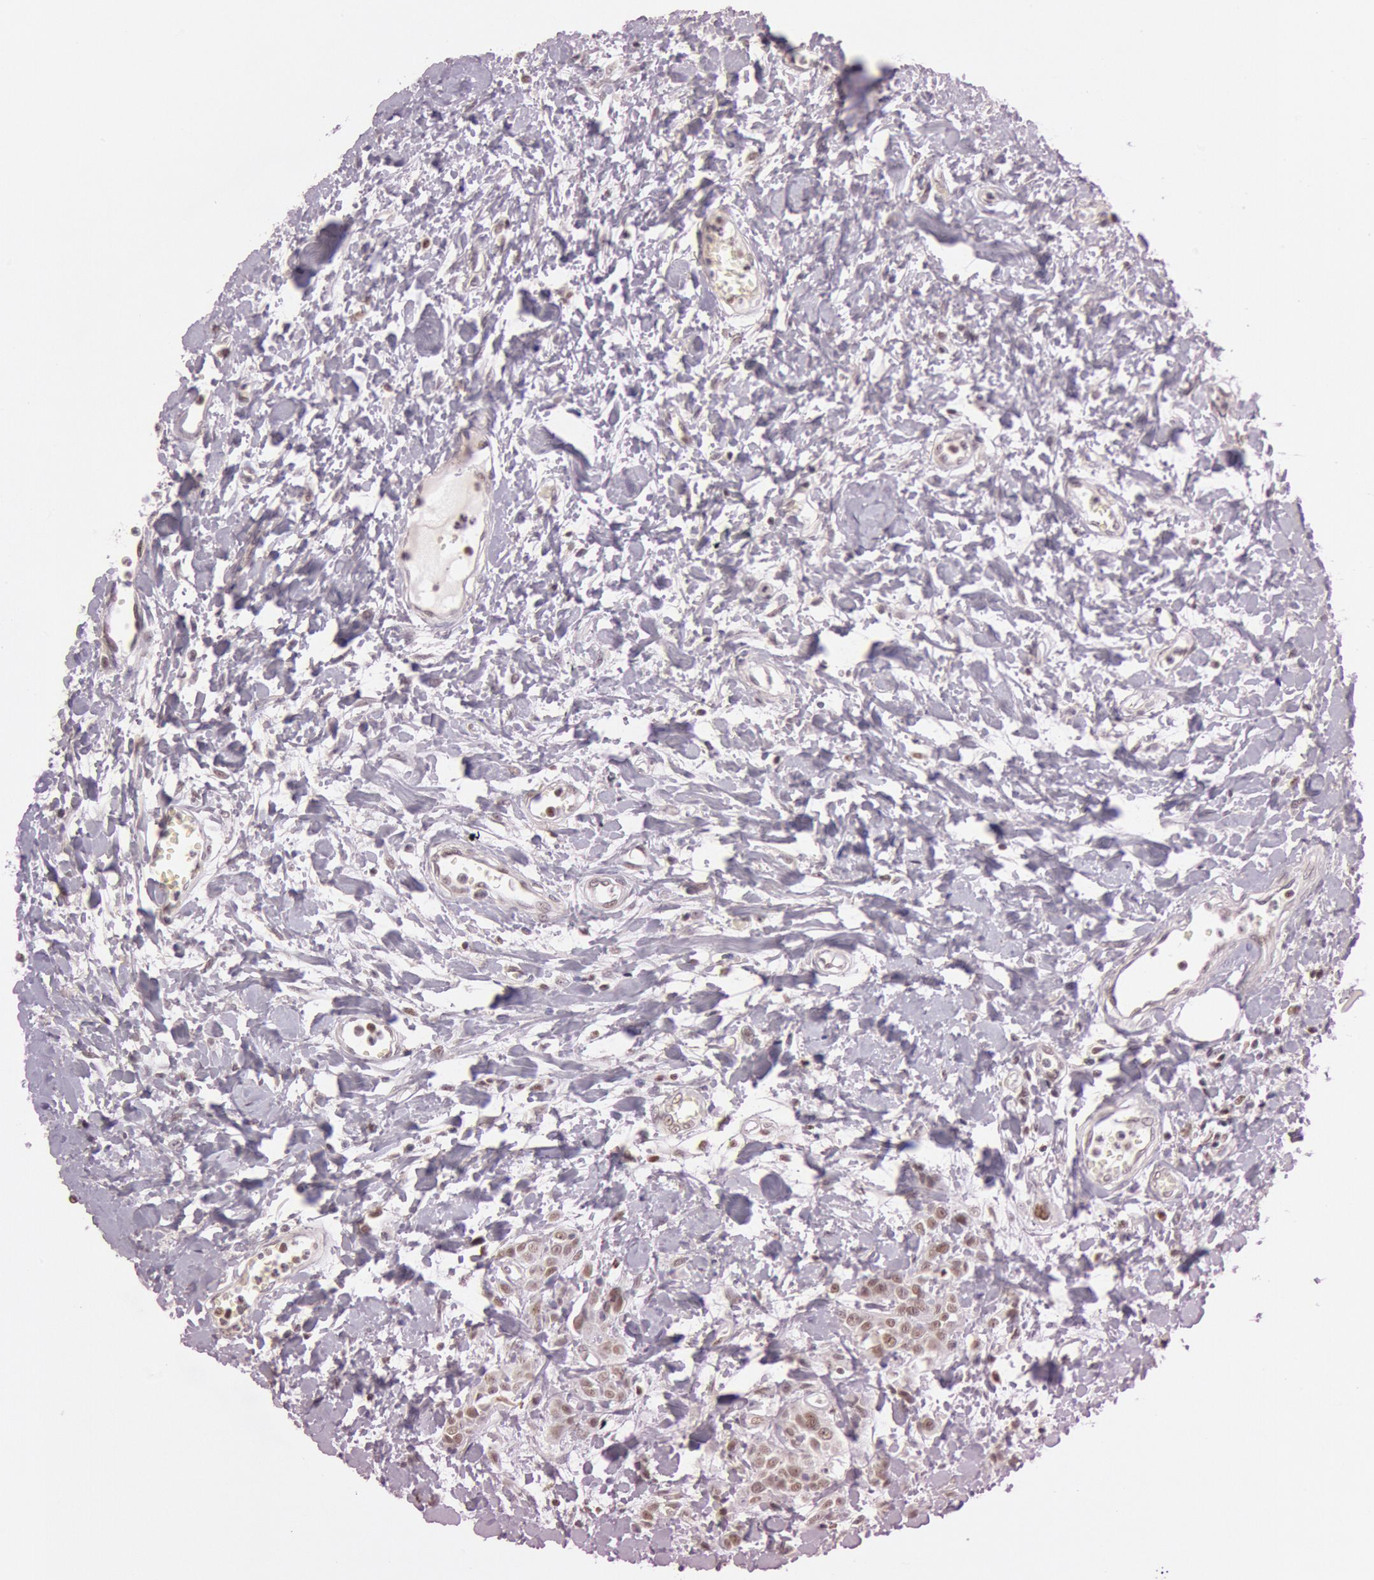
{"staining": {"intensity": "weak", "quantity": "25%-75%", "location": "nuclear"}, "tissue": "urothelial cancer", "cell_type": "Tumor cells", "image_type": "cancer", "snomed": [{"axis": "morphology", "description": "Urothelial carcinoma, High grade"}, {"axis": "topography", "description": "Urinary bladder"}], "caption": "Immunohistochemistry (DAB (3,3'-diaminobenzidine)) staining of human urothelial cancer displays weak nuclear protein expression in approximately 25%-75% of tumor cells.", "gene": "TASL", "patient": {"sex": "male", "age": 56}}